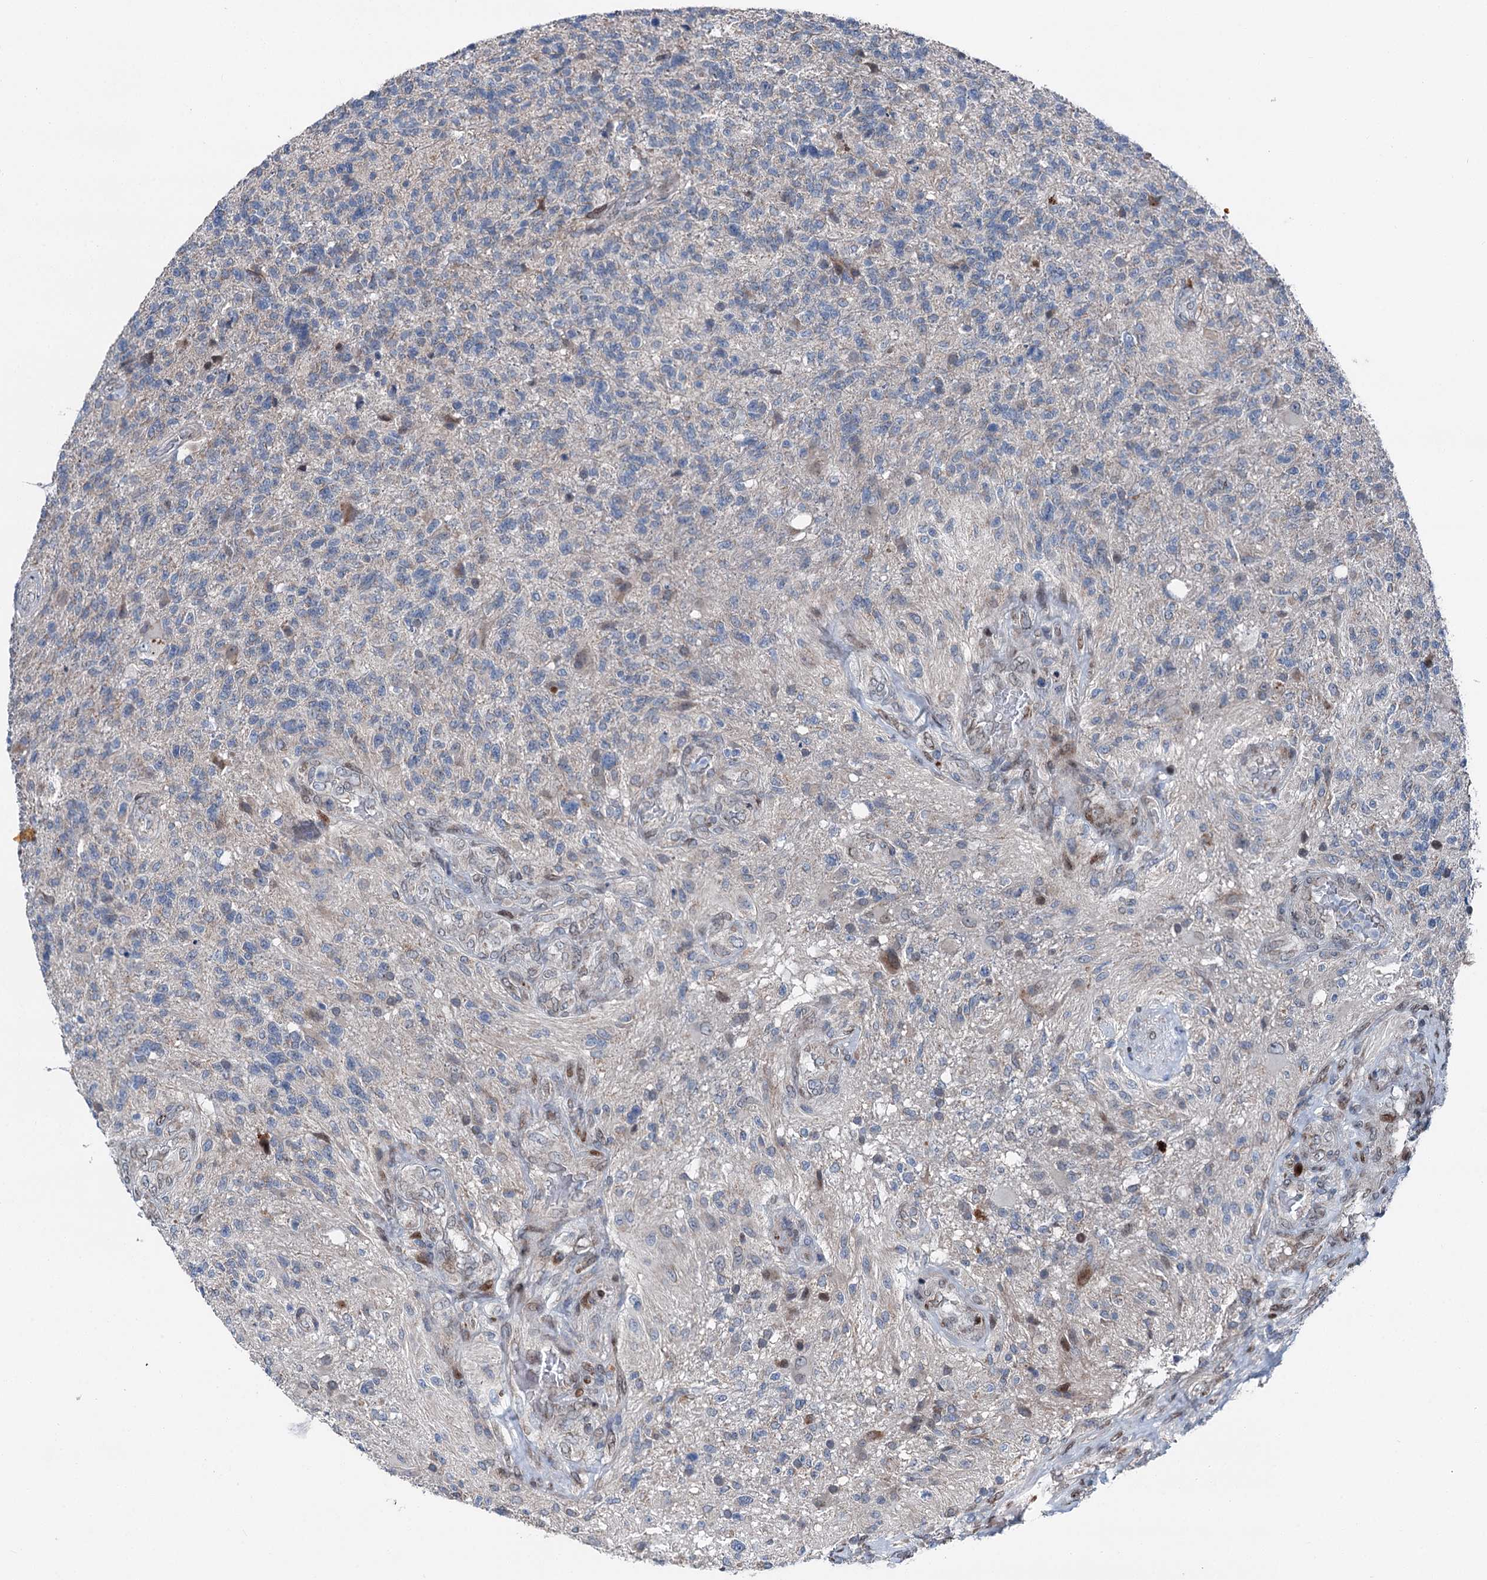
{"staining": {"intensity": "negative", "quantity": "none", "location": "none"}, "tissue": "glioma", "cell_type": "Tumor cells", "image_type": "cancer", "snomed": [{"axis": "morphology", "description": "Glioma, malignant, High grade"}, {"axis": "topography", "description": "Brain"}], "caption": "High-grade glioma (malignant) was stained to show a protein in brown. There is no significant expression in tumor cells. The staining is performed using DAB (3,3'-diaminobenzidine) brown chromogen with nuclei counter-stained in using hematoxylin.", "gene": "MRPL14", "patient": {"sex": "male", "age": 56}}